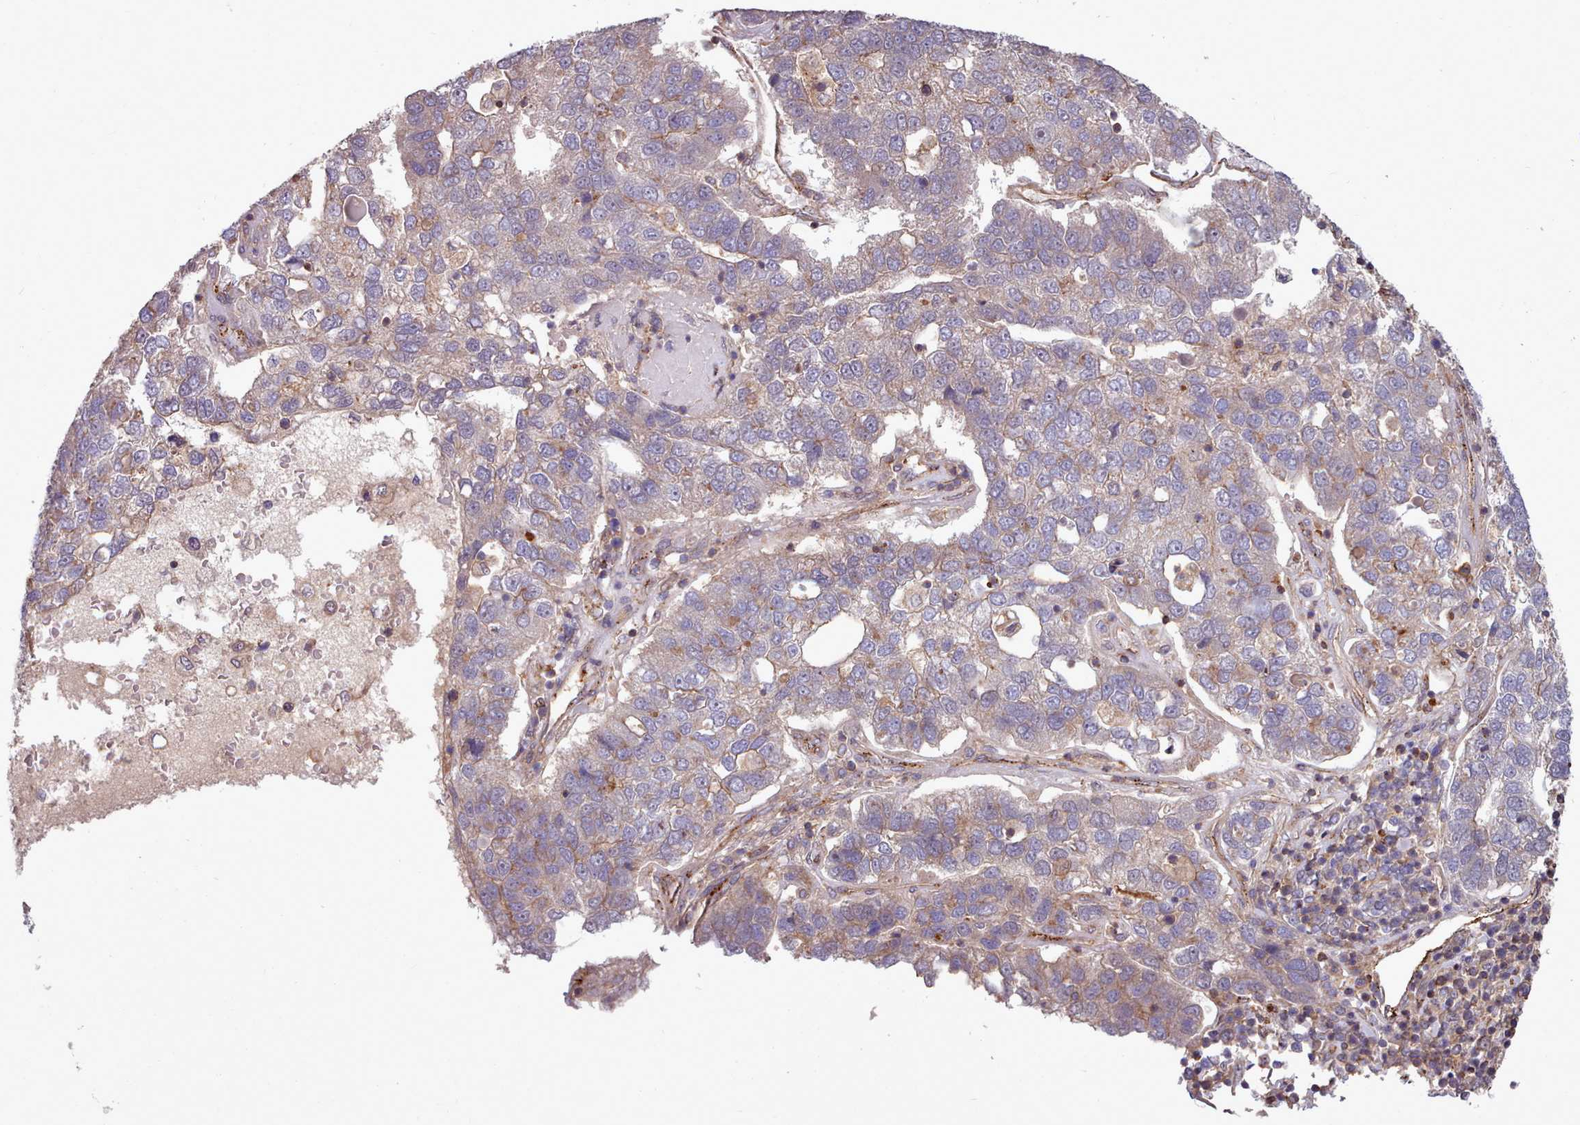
{"staining": {"intensity": "weak", "quantity": "<25%", "location": "cytoplasmic/membranous"}, "tissue": "pancreatic cancer", "cell_type": "Tumor cells", "image_type": "cancer", "snomed": [{"axis": "morphology", "description": "Adenocarcinoma, NOS"}, {"axis": "topography", "description": "Pancreas"}], "caption": "Human pancreatic cancer (adenocarcinoma) stained for a protein using immunohistochemistry reveals no staining in tumor cells.", "gene": "STUB1", "patient": {"sex": "female", "age": 61}}